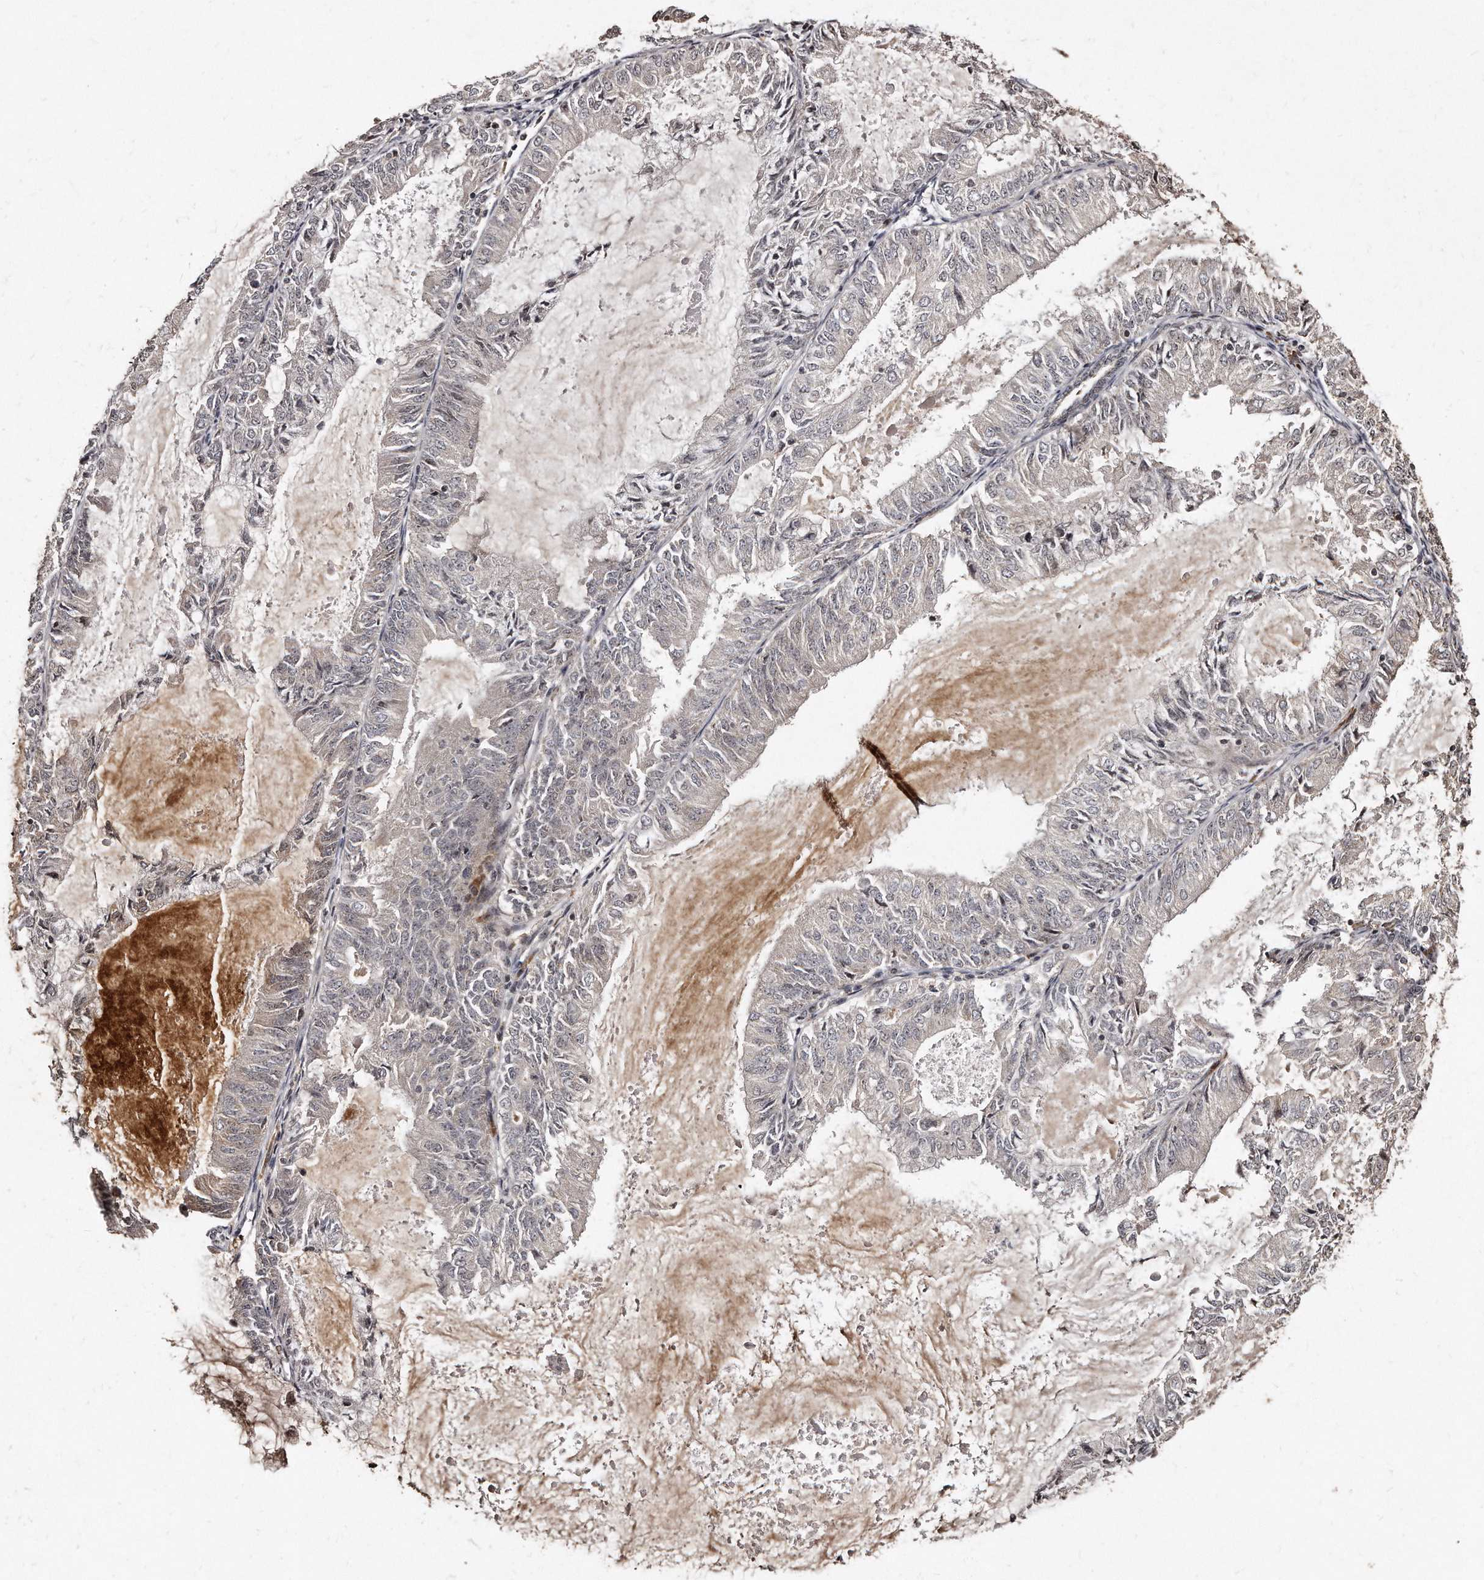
{"staining": {"intensity": "weak", "quantity": "25%-75%", "location": "nuclear"}, "tissue": "endometrial cancer", "cell_type": "Tumor cells", "image_type": "cancer", "snomed": [{"axis": "morphology", "description": "Adenocarcinoma, NOS"}, {"axis": "topography", "description": "Endometrium"}], "caption": "There is low levels of weak nuclear positivity in tumor cells of adenocarcinoma (endometrial), as demonstrated by immunohistochemical staining (brown color).", "gene": "TSHR", "patient": {"sex": "female", "age": 57}}